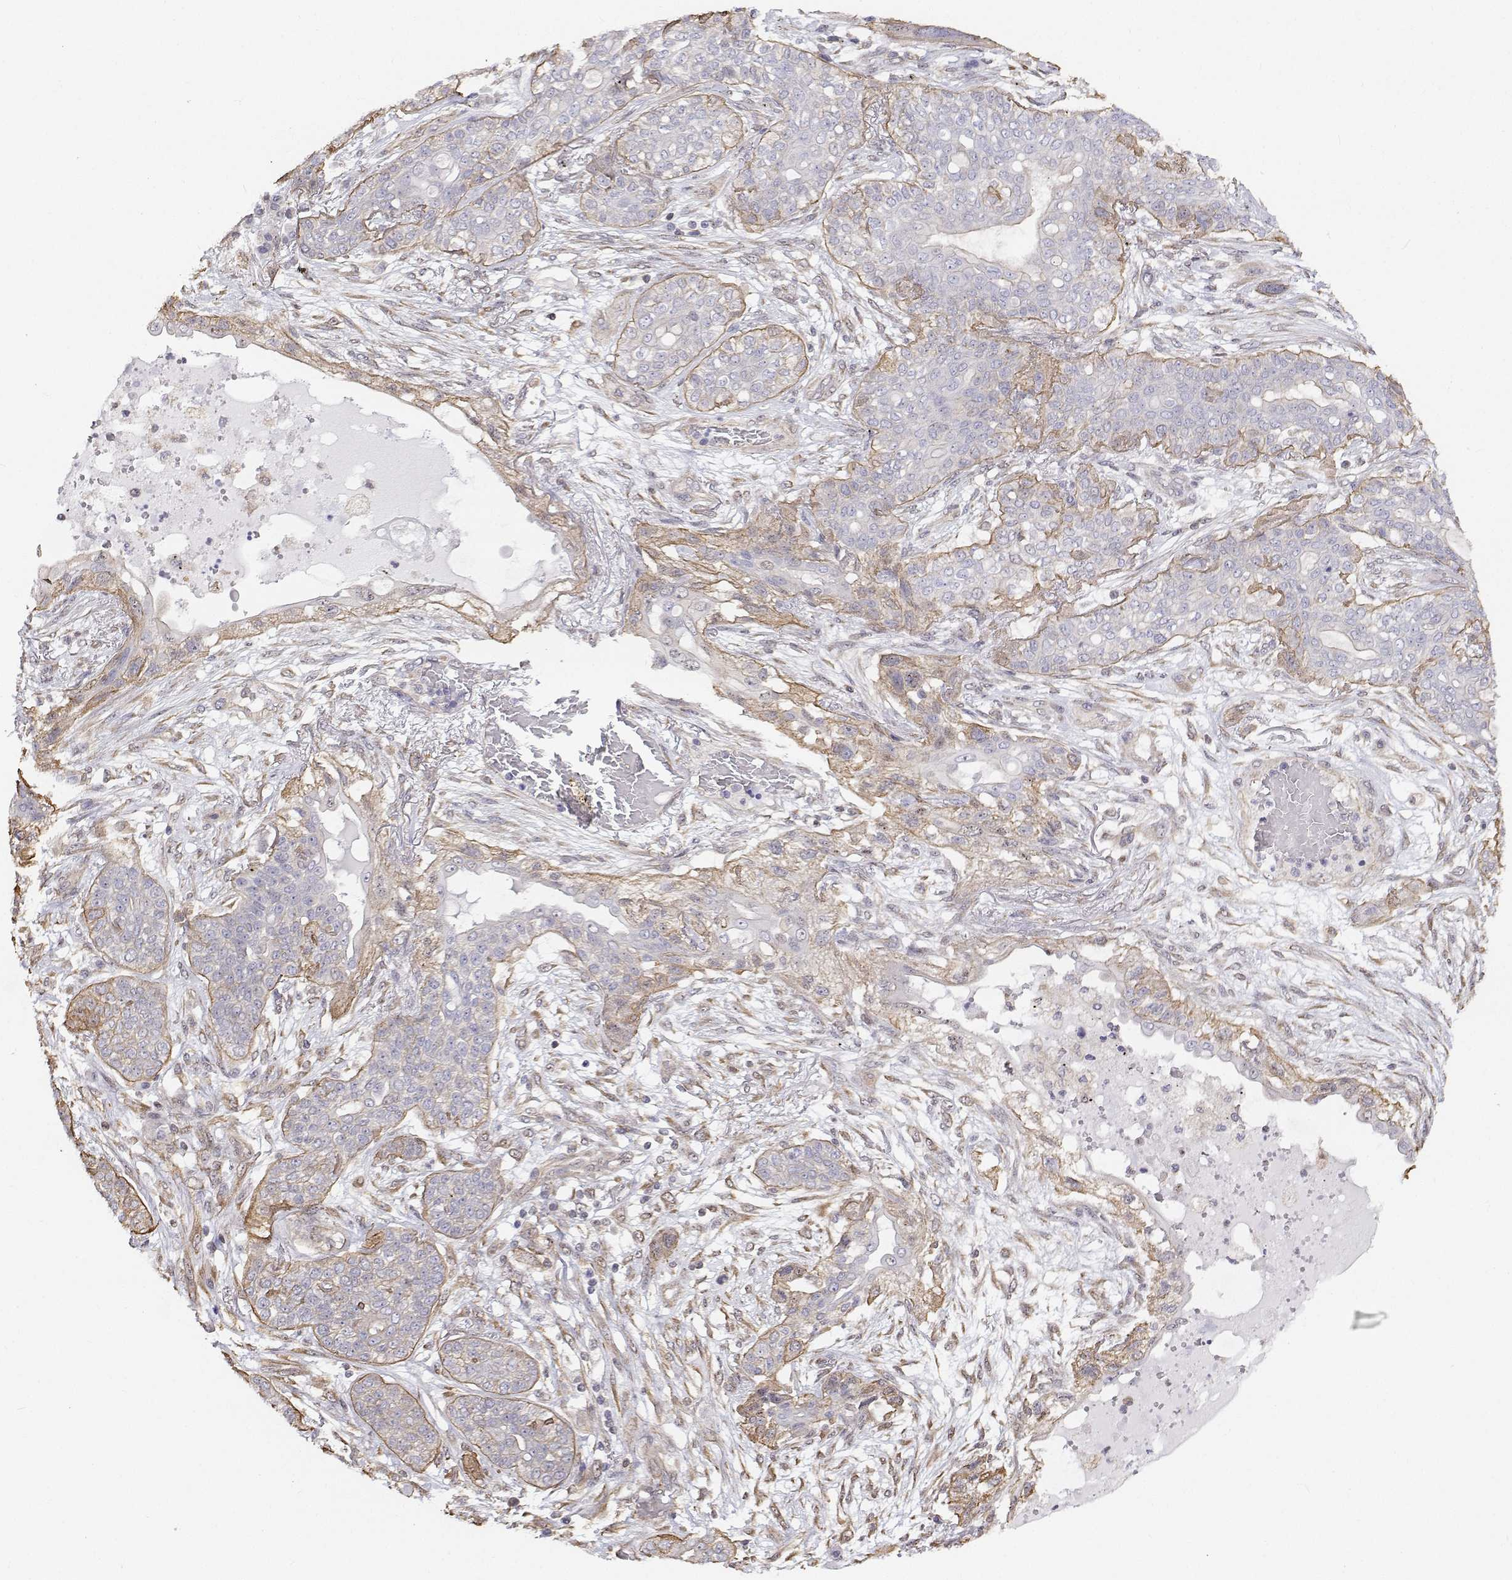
{"staining": {"intensity": "negative", "quantity": "none", "location": "none"}, "tissue": "lung cancer", "cell_type": "Tumor cells", "image_type": "cancer", "snomed": [{"axis": "morphology", "description": "Squamous cell carcinoma, NOS"}, {"axis": "topography", "description": "Lung"}], "caption": "Squamous cell carcinoma (lung) stained for a protein using immunohistochemistry (IHC) shows no staining tumor cells.", "gene": "GSDMA", "patient": {"sex": "female", "age": 70}}